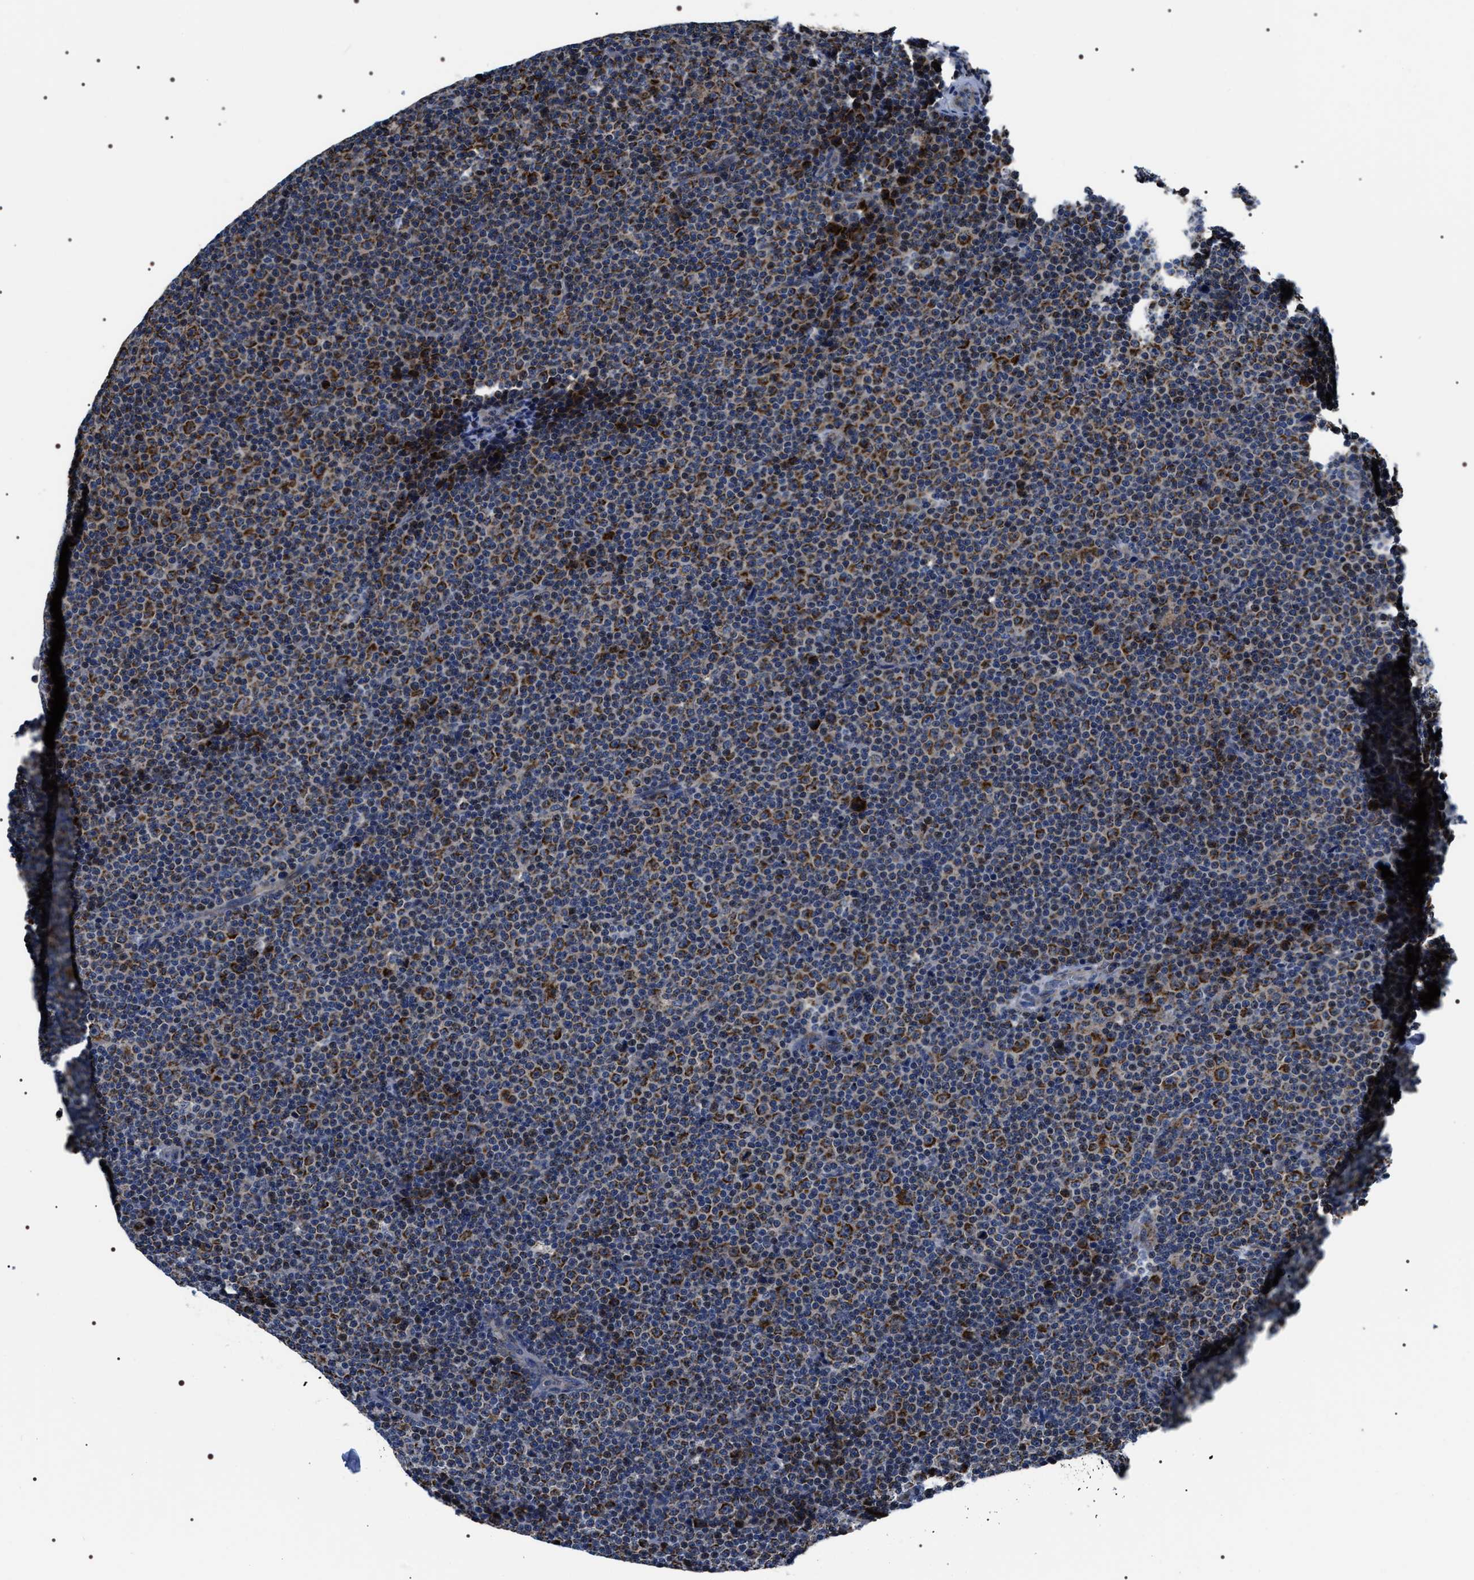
{"staining": {"intensity": "moderate", "quantity": ">75%", "location": "cytoplasmic/membranous"}, "tissue": "lymphoma", "cell_type": "Tumor cells", "image_type": "cancer", "snomed": [{"axis": "morphology", "description": "Malignant lymphoma, non-Hodgkin's type, Low grade"}, {"axis": "topography", "description": "Lymph node"}], "caption": "The immunohistochemical stain shows moderate cytoplasmic/membranous positivity in tumor cells of lymphoma tissue.", "gene": "NTMT1", "patient": {"sex": "female", "age": 67}}